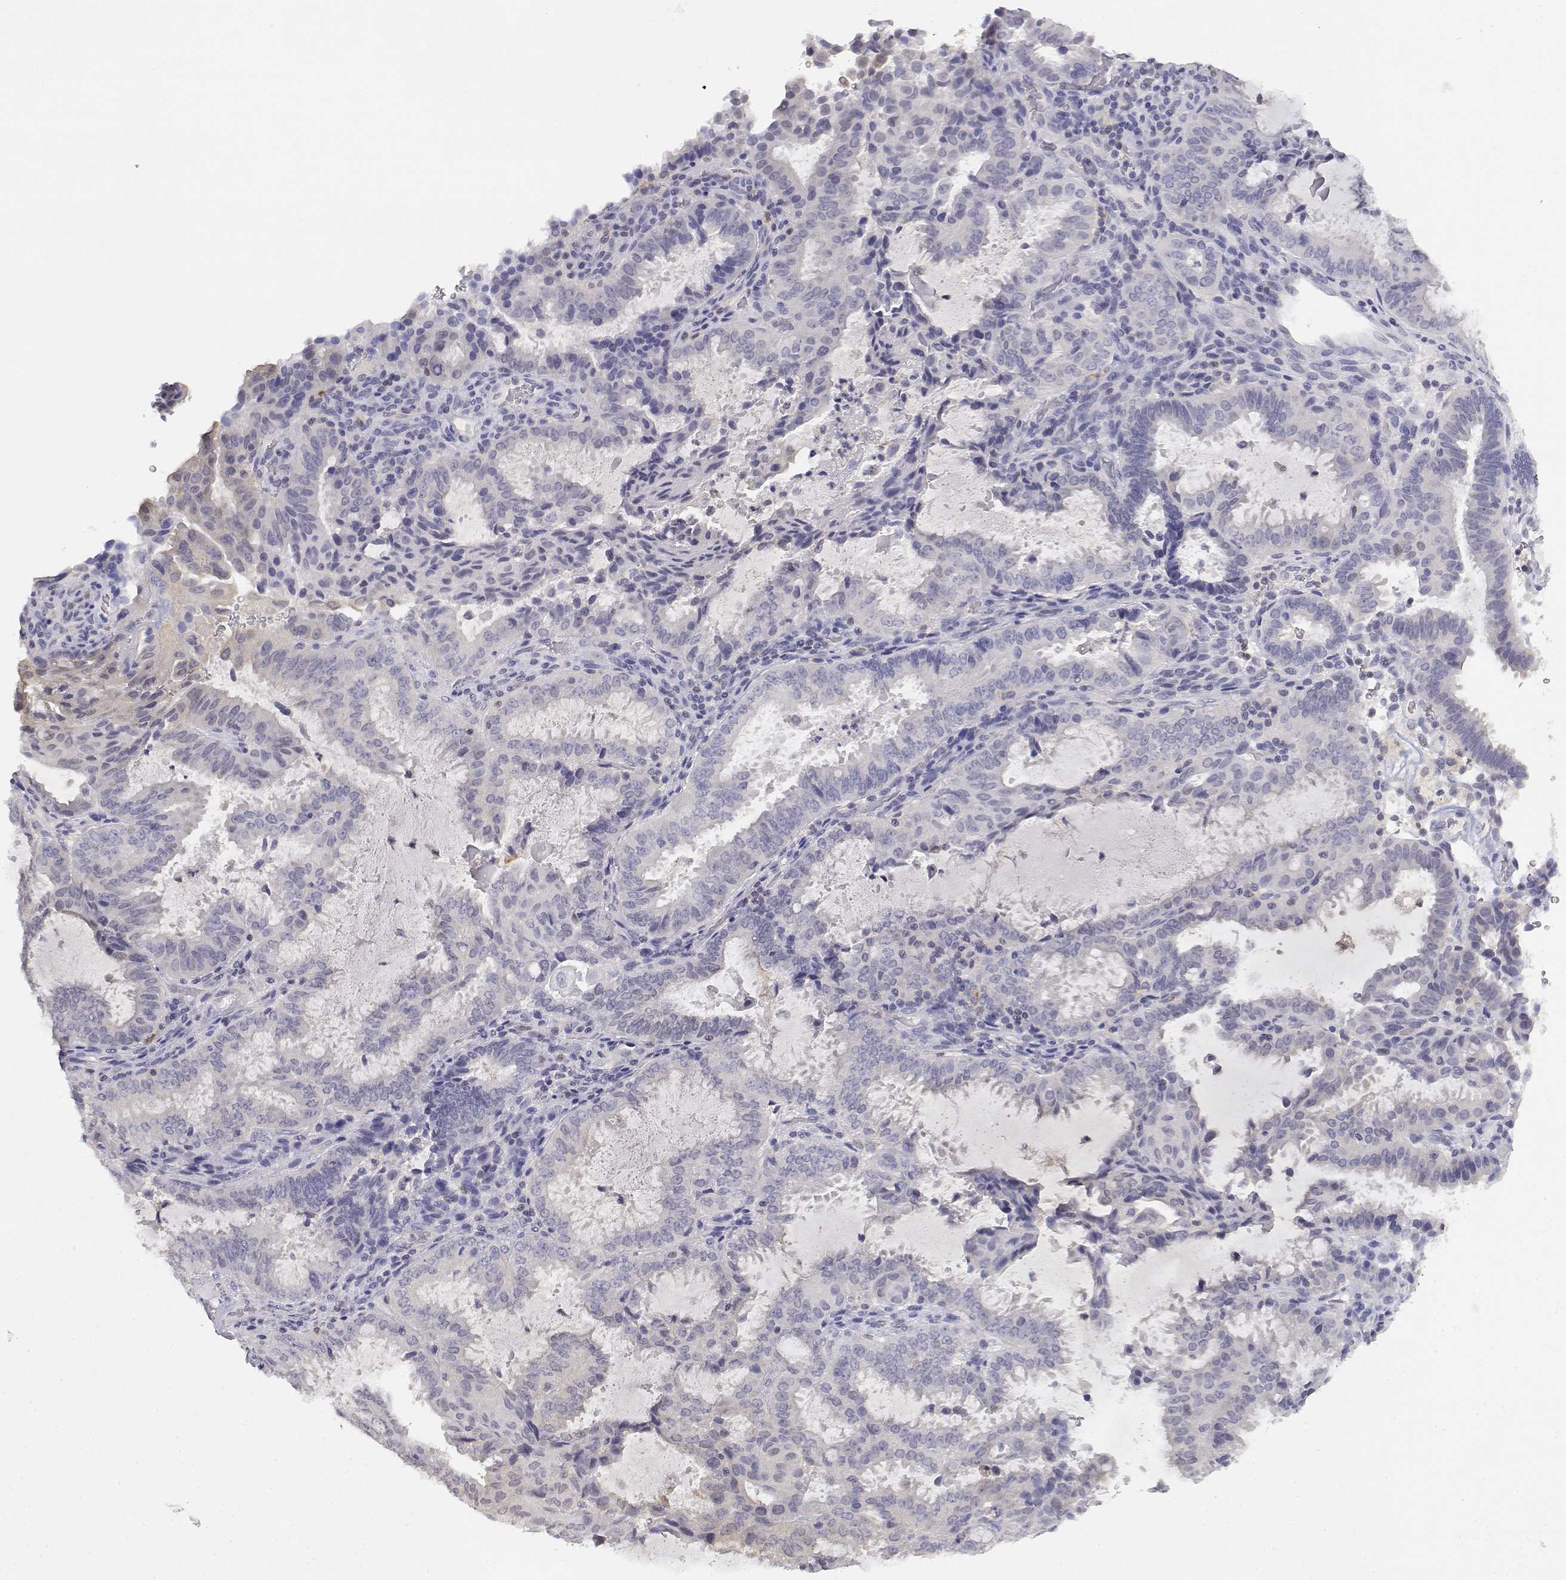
{"staining": {"intensity": "negative", "quantity": "none", "location": "none"}, "tissue": "ovarian cancer", "cell_type": "Tumor cells", "image_type": "cancer", "snomed": [{"axis": "morphology", "description": "Carcinoma, endometroid"}, {"axis": "topography", "description": "Ovary"}], "caption": "Ovarian cancer (endometroid carcinoma) was stained to show a protein in brown. There is no significant positivity in tumor cells. The staining is performed using DAB (3,3'-diaminobenzidine) brown chromogen with nuclei counter-stained in using hematoxylin.", "gene": "ADA", "patient": {"sex": "female", "age": 41}}